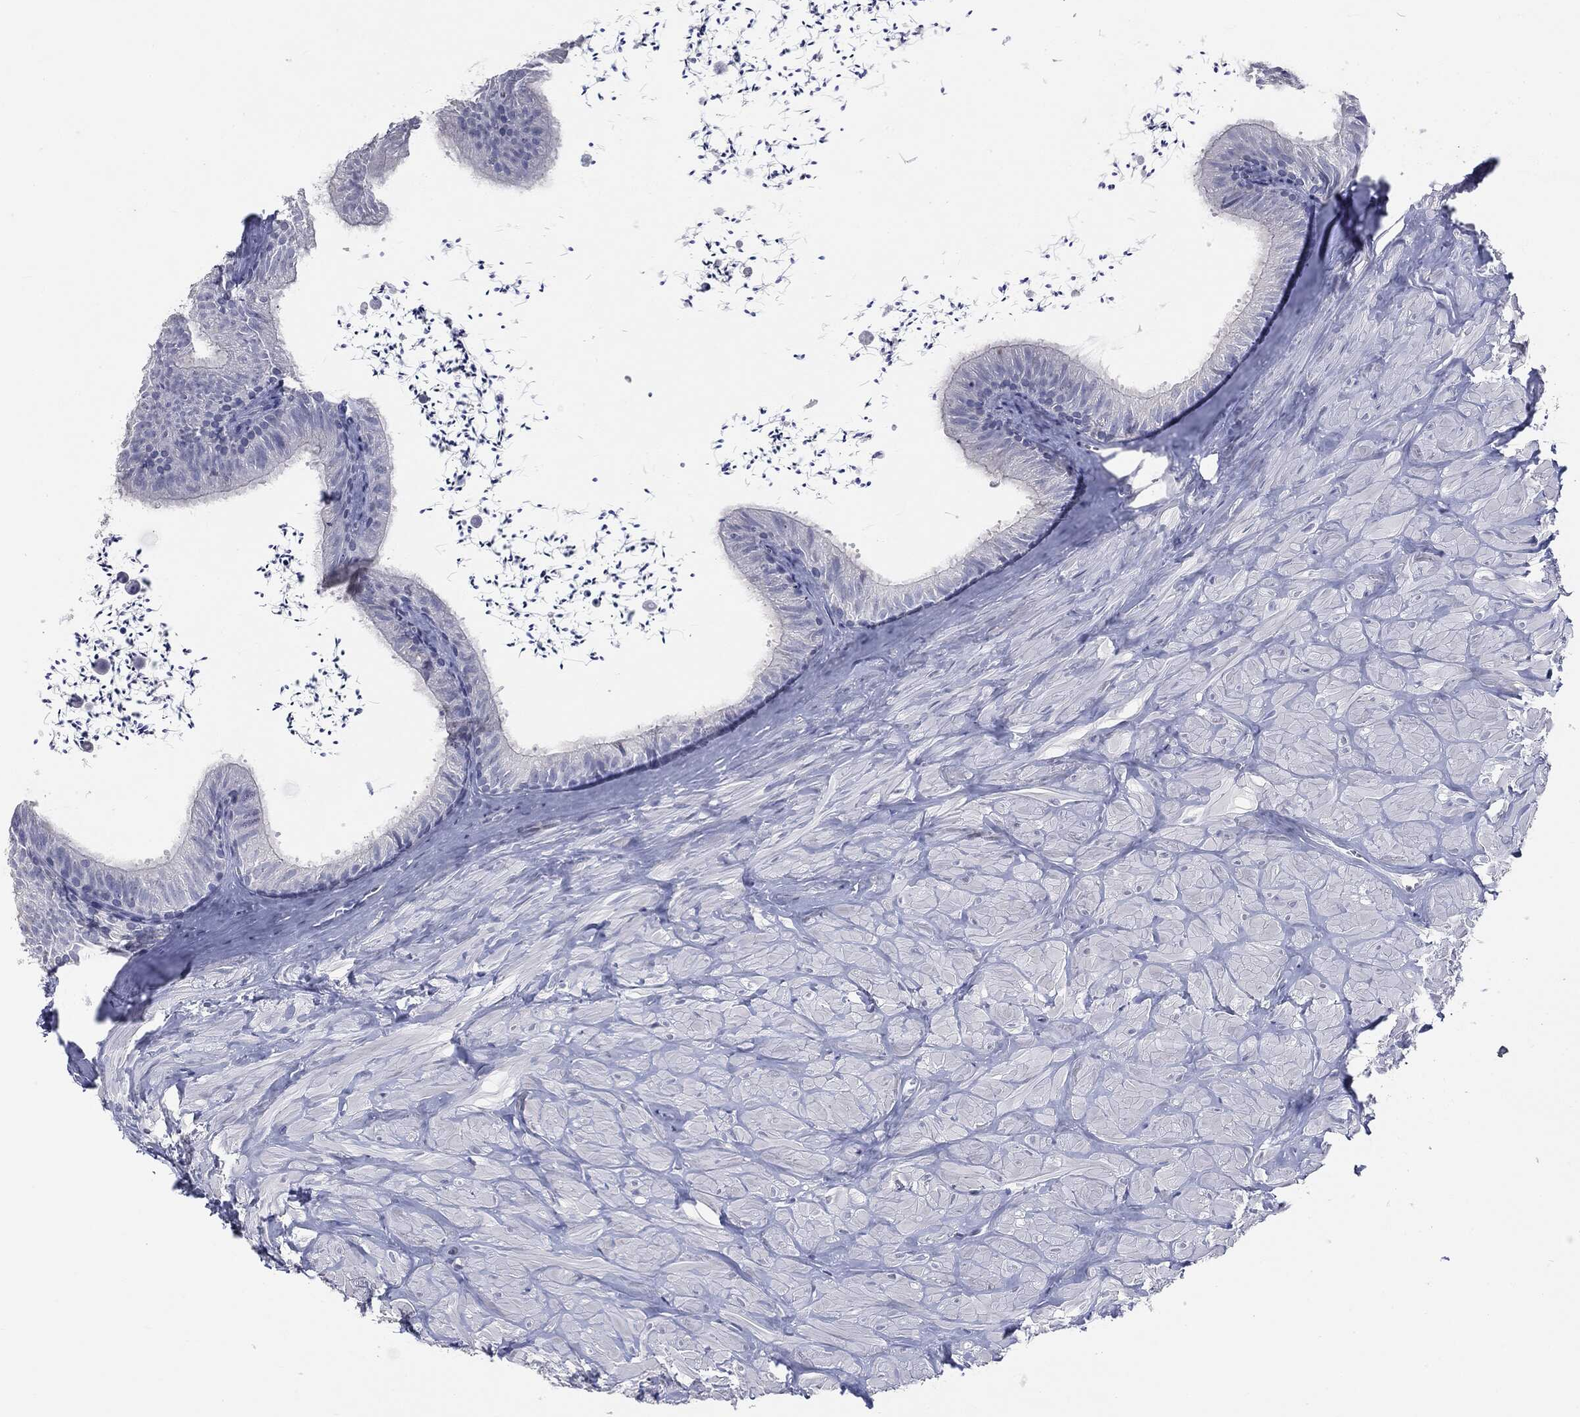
{"staining": {"intensity": "negative", "quantity": "none", "location": "none"}, "tissue": "epididymis", "cell_type": "Glandular cells", "image_type": "normal", "snomed": [{"axis": "morphology", "description": "Normal tissue, NOS"}, {"axis": "topography", "description": "Epididymis"}], "caption": "This photomicrograph is of normal epididymis stained with immunohistochemistry to label a protein in brown with the nuclei are counter-stained blue. There is no staining in glandular cells.", "gene": "TSHB", "patient": {"sex": "male", "age": 32}}